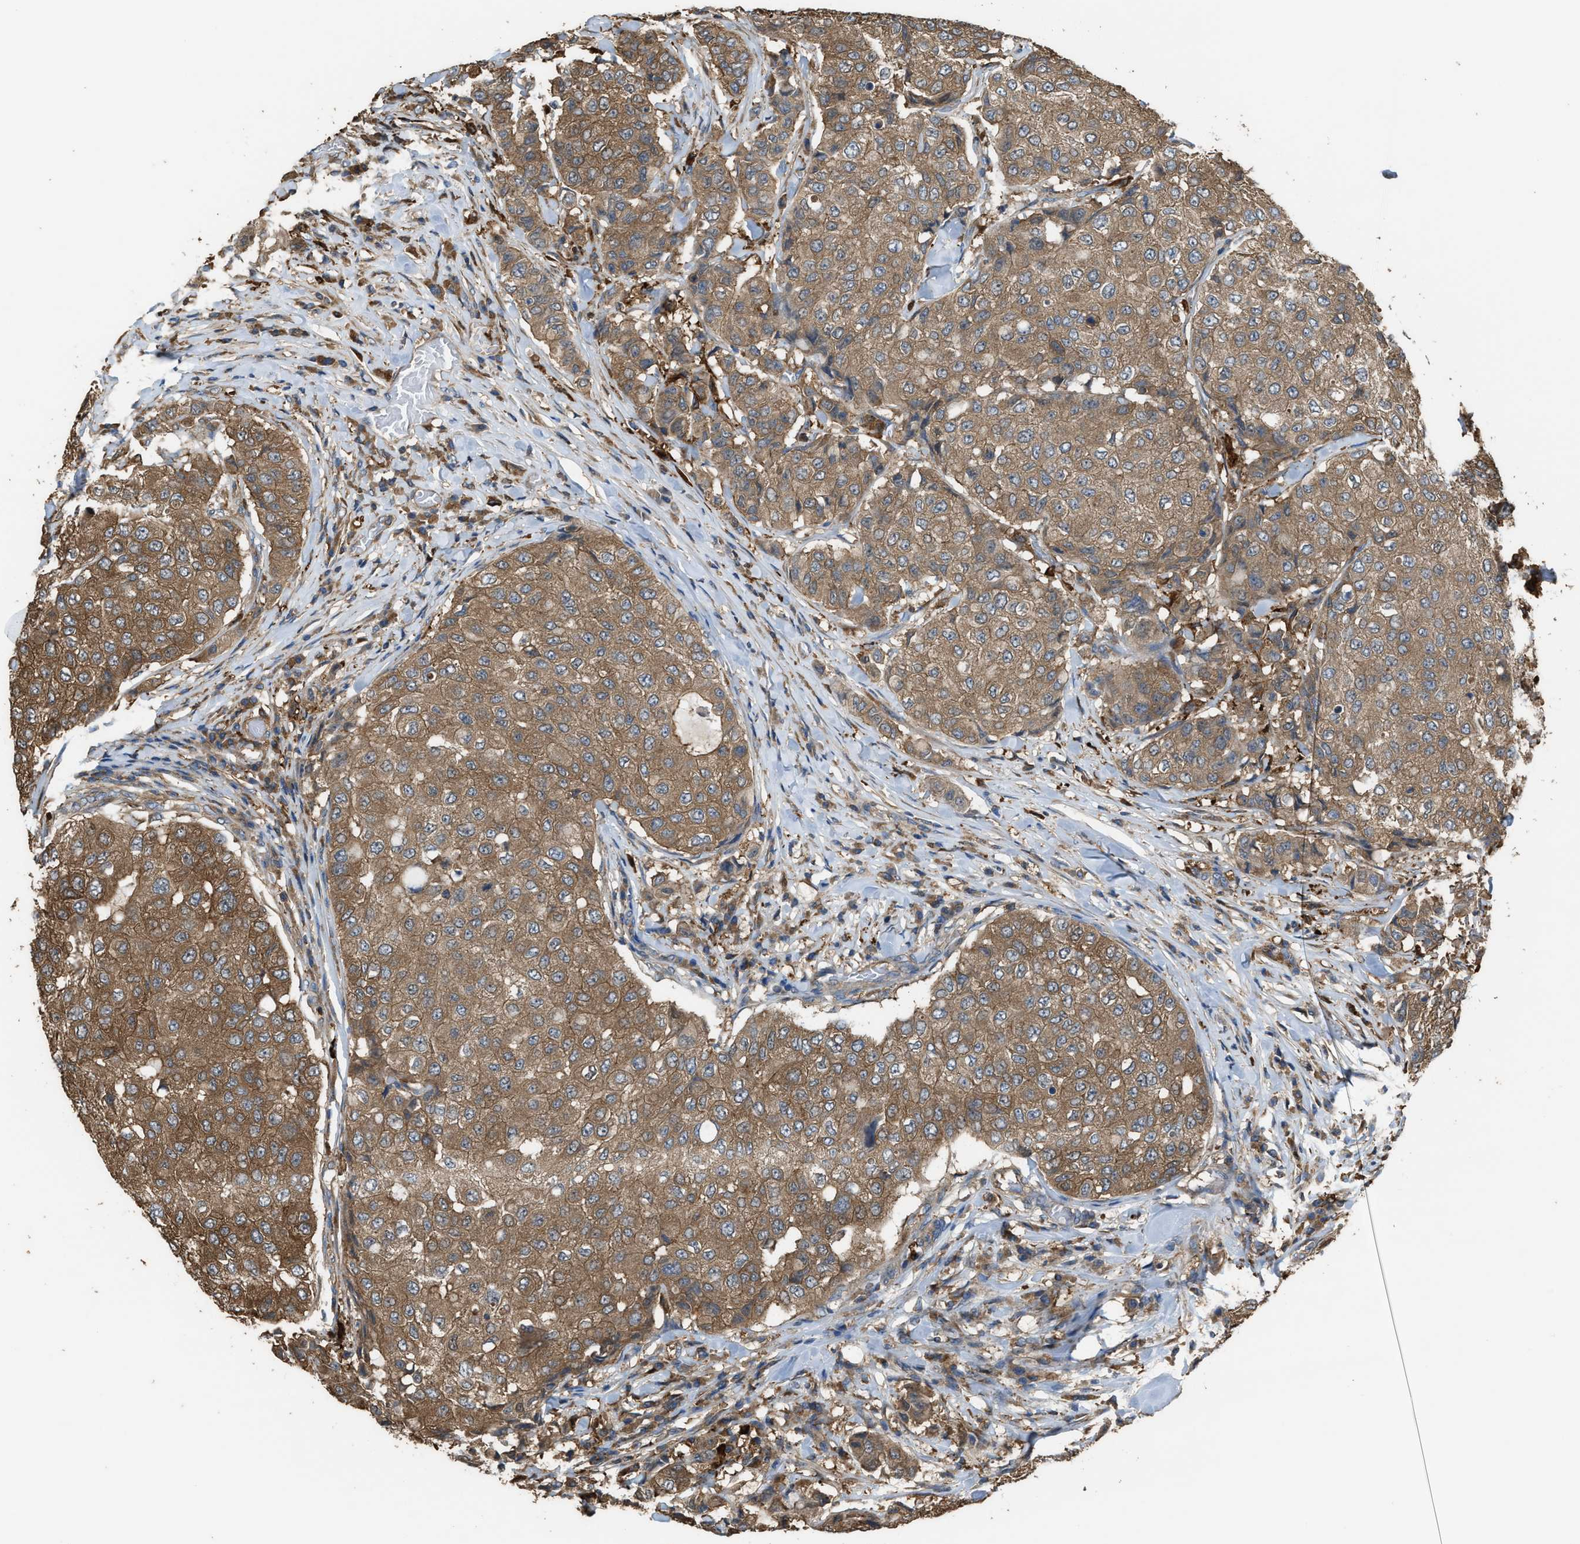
{"staining": {"intensity": "moderate", "quantity": ">75%", "location": "cytoplasmic/membranous"}, "tissue": "breast cancer", "cell_type": "Tumor cells", "image_type": "cancer", "snomed": [{"axis": "morphology", "description": "Duct carcinoma"}, {"axis": "topography", "description": "Breast"}], "caption": "Immunohistochemistry (IHC) histopathology image of human breast cancer (intraductal carcinoma) stained for a protein (brown), which displays medium levels of moderate cytoplasmic/membranous positivity in approximately >75% of tumor cells.", "gene": "ATIC", "patient": {"sex": "female", "age": 27}}